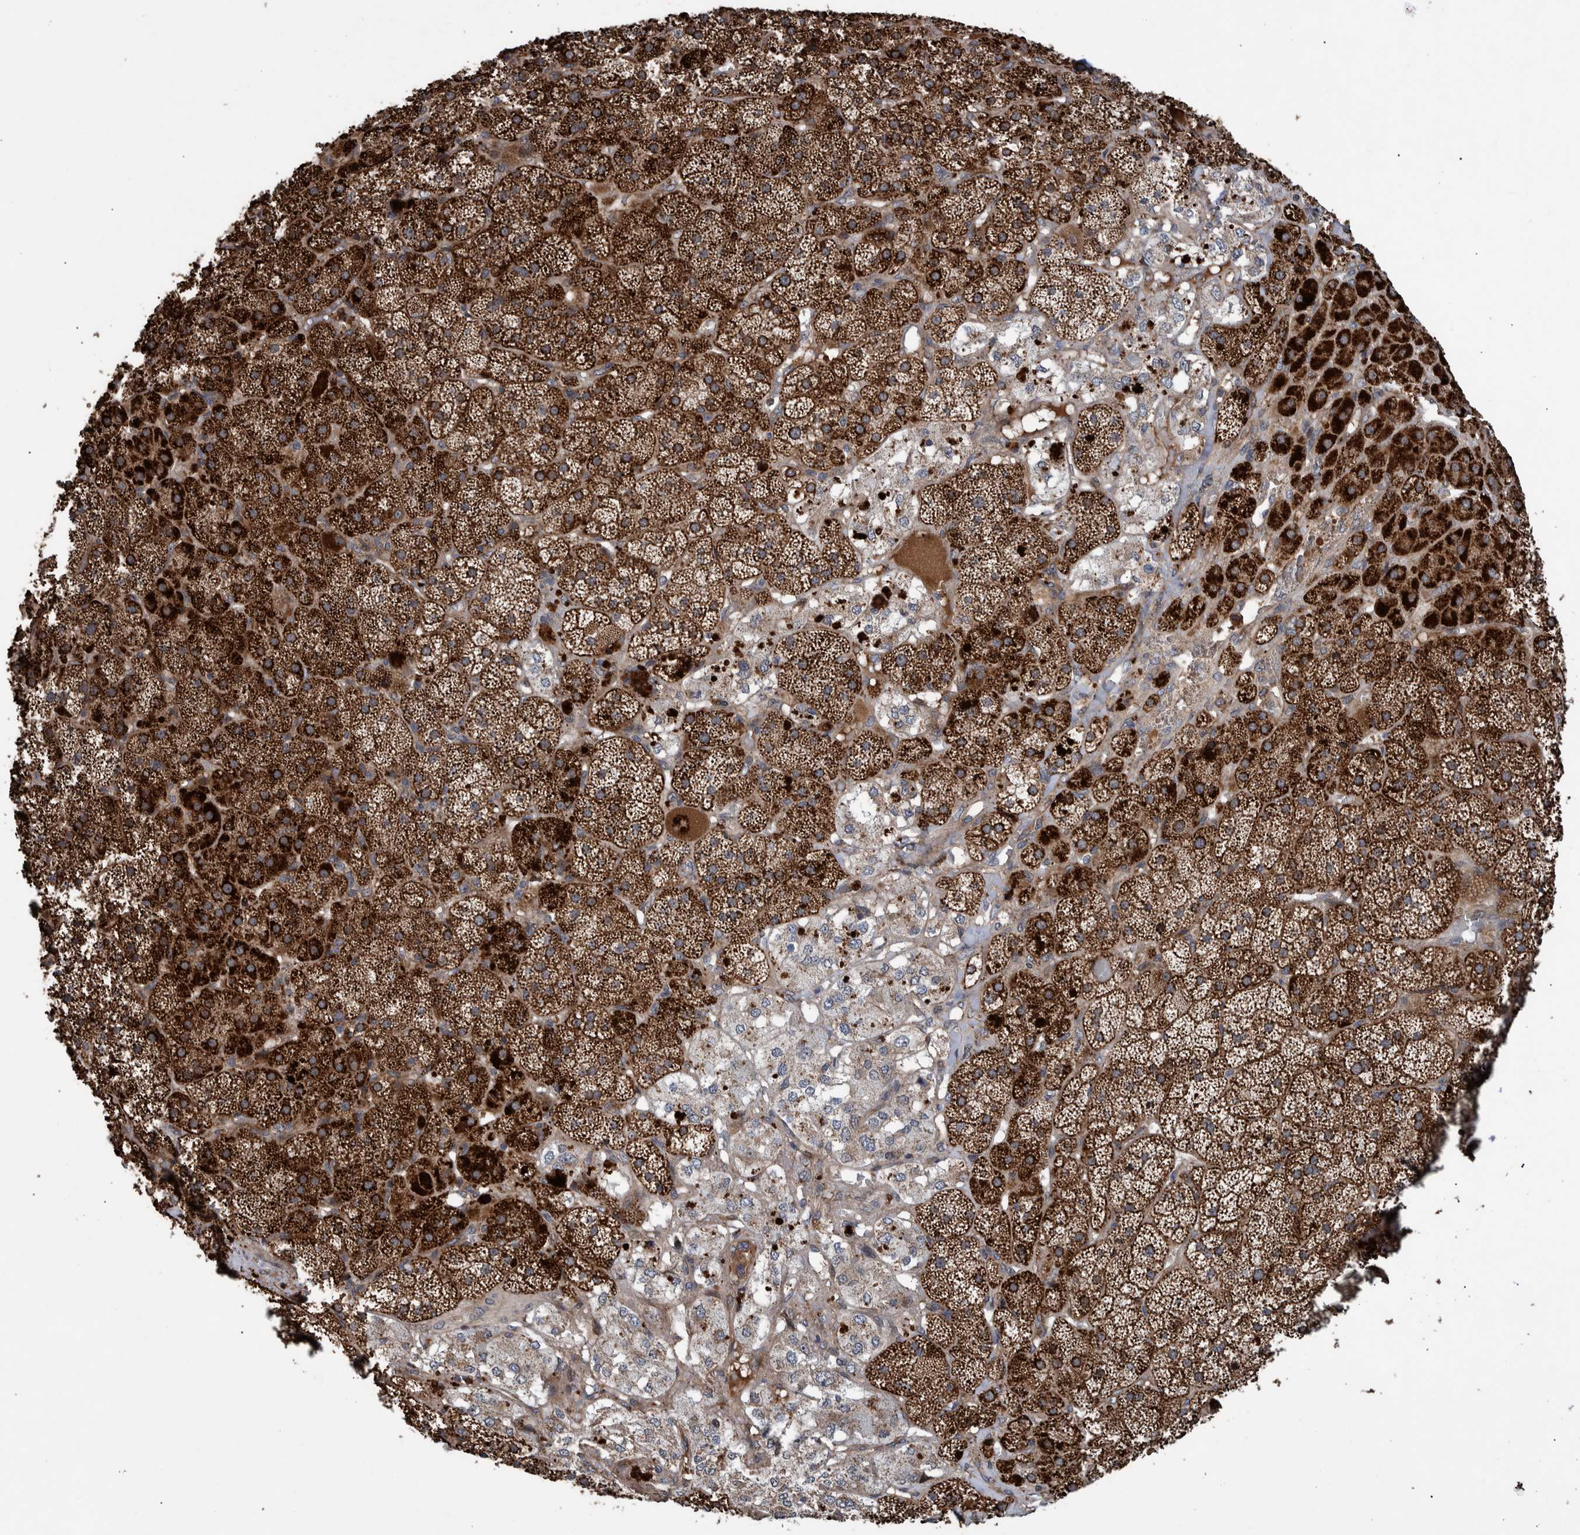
{"staining": {"intensity": "strong", "quantity": ">75%", "location": "cytoplasmic/membranous"}, "tissue": "adrenal gland", "cell_type": "Glandular cells", "image_type": "normal", "snomed": [{"axis": "morphology", "description": "Normal tissue, NOS"}, {"axis": "topography", "description": "Adrenal gland"}], "caption": "High-magnification brightfield microscopy of unremarkable adrenal gland stained with DAB (3,3'-diaminobenzidine) (brown) and counterstained with hematoxylin (blue). glandular cells exhibit strong cytoplasmic/membranous positivity is identified in about>75% of cells. The staining is performed using DAB brown chromogen to label protein expression. The nuclei are counter-stained blue using hematoxylin.", "gene": "B3GNTL1", "patient": {"sex": "male", "age": 57}}